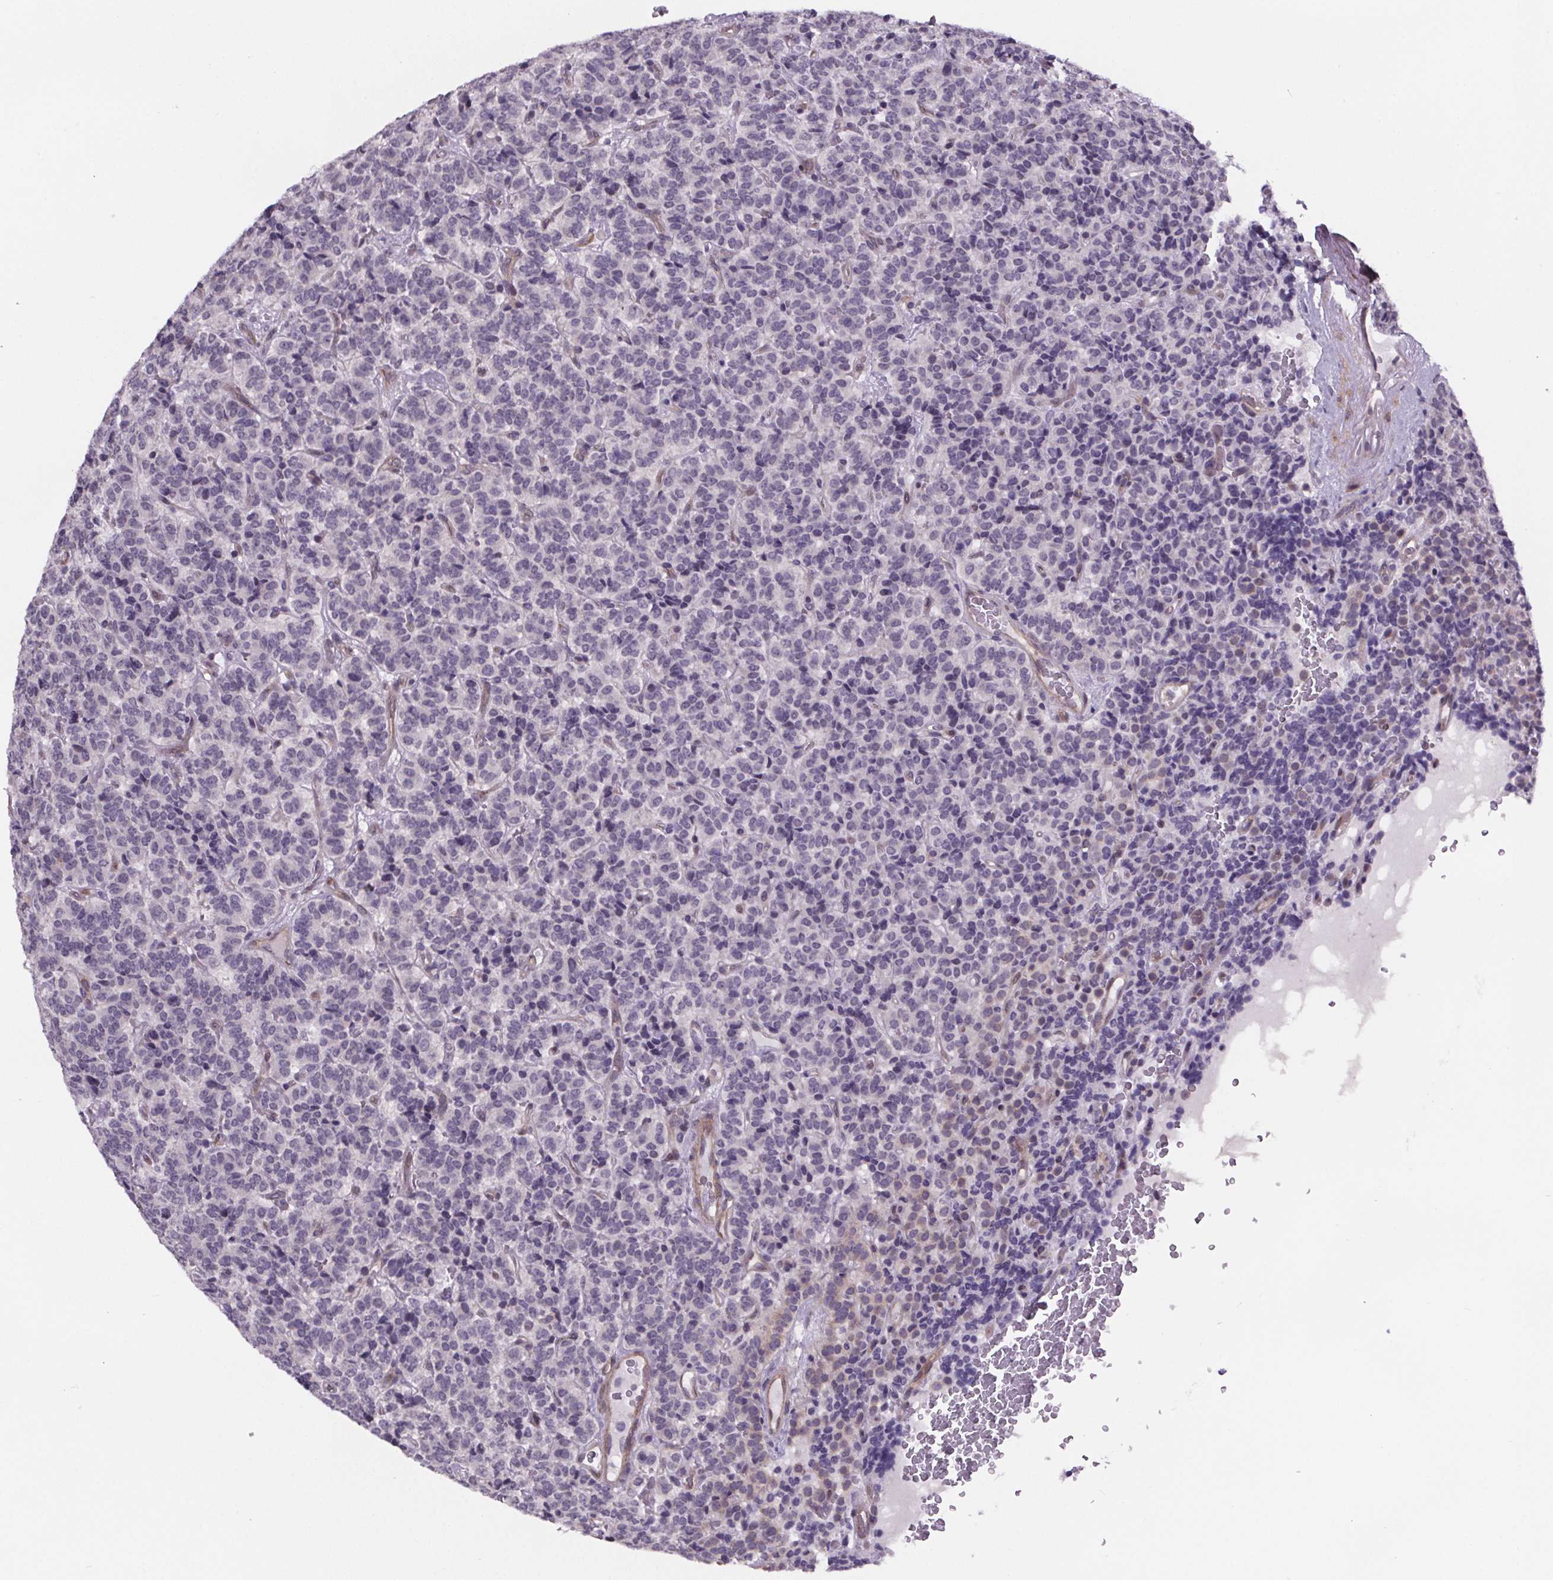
{"staining": {"intensity": "negative", "quantity": "none", "location": "none"}, "tissue": "carcinoid", "cell_type": "Tumor cells", "image_type": "cancer", "snomed": [{"axis": "morphology", "description": "Carcinoid, malignant, NOS"}, {"axis": "topography", "description": "Pancreas"}], "caption": "Immunohistochemical staining of carcinoid (malignant) shows no significant positivity in tumor cells. The staining is performed using DAB (3,3'-diaminobenzidine) brown chromogen with nuclei counter-stained in using hematoxylin.", "gene": "TTC12", "patient": {"sex": "male", "age": 36}}